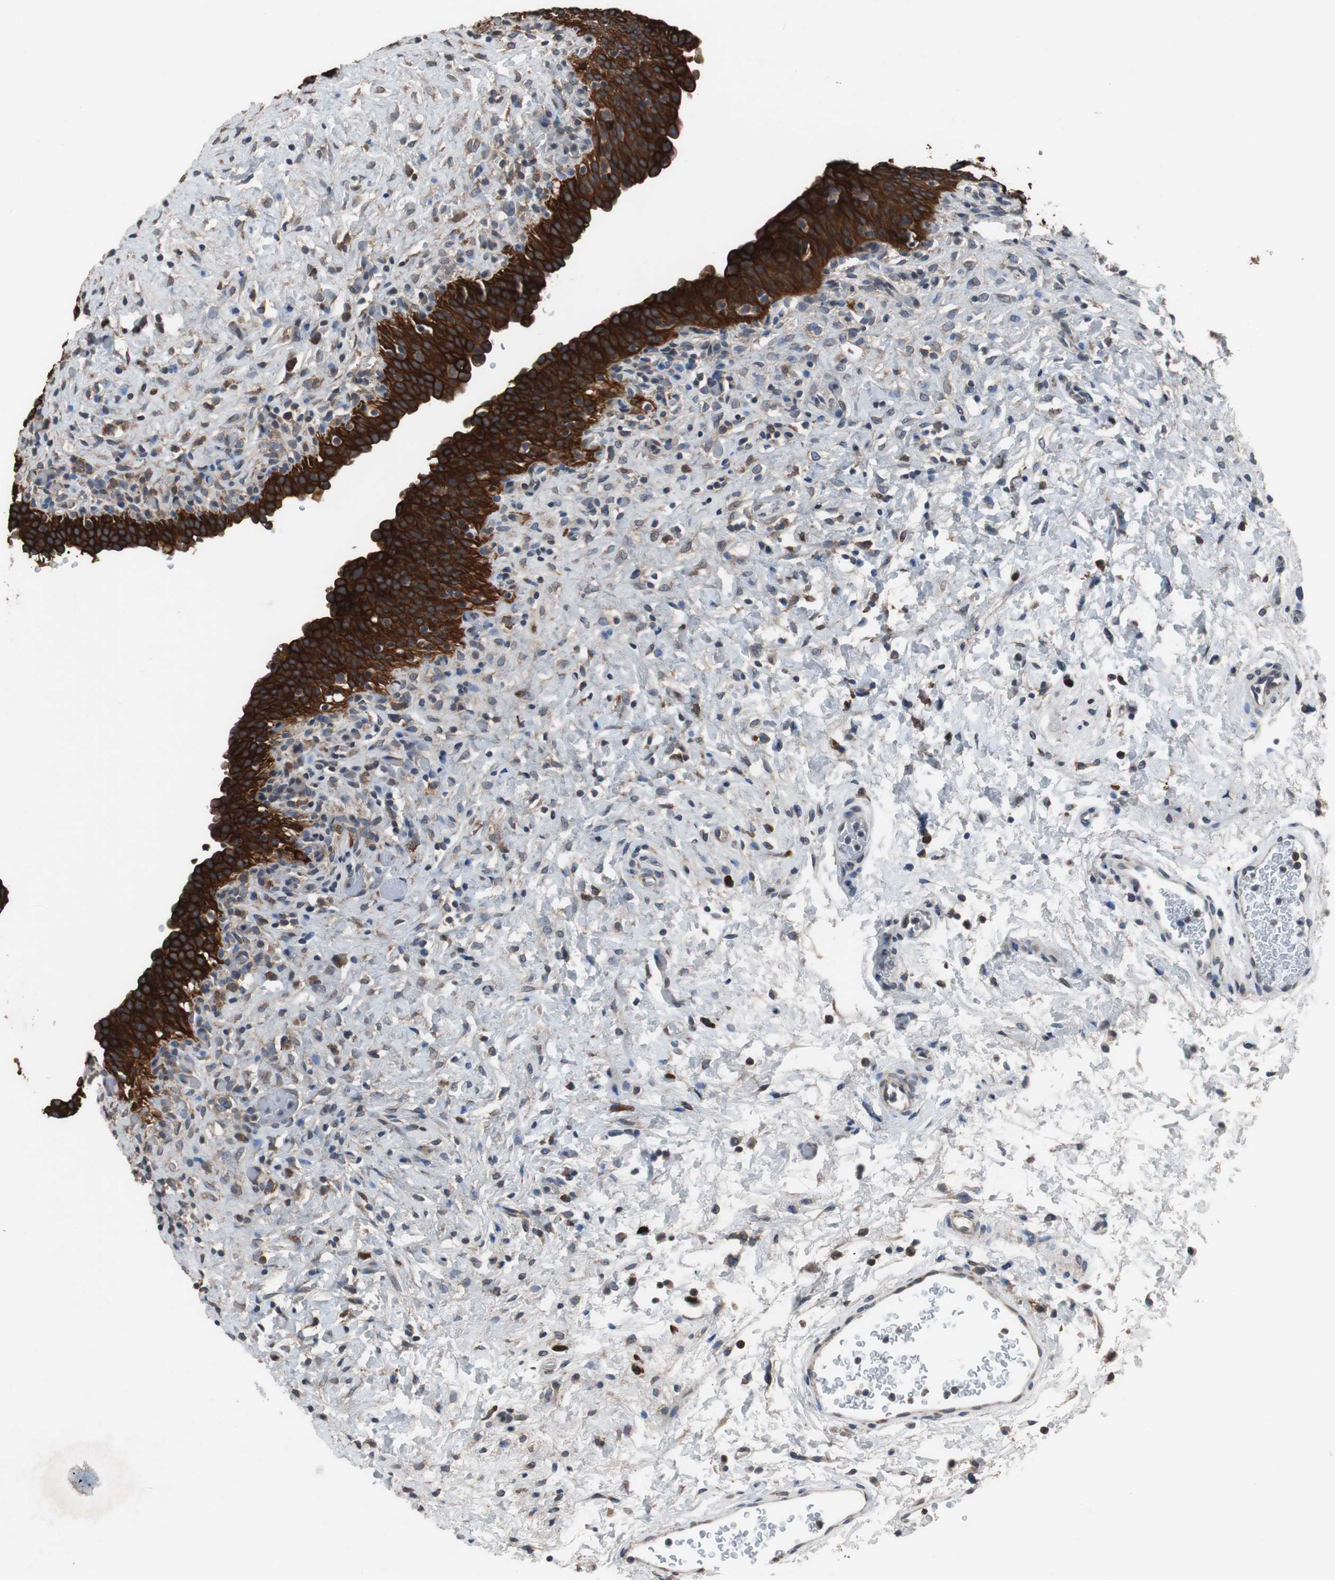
{"staining": {"intensity": "strong", "quantity": ">75%", "location": "cytoplasmic/membranous"}, "tissue": "urinary bladder", "cell_type": "Urothelial cells", "image_type": "normal", "snomed": [{"axis": "morphology", "description": "Normal tissue, NOS"}, {"axis": "topography", "description": "Urinary bladder"}], "caption": "Urinary bladder stained with IHC reveals strong cytoplasmic/membranous expression in about >75% of urothelial cells. (DAB (3,3'-diaminobenzidine) IHC, brown staining for protein, blue staining for nuclei).", "gene": "USP10", "patient": {"sex": "male", "age": 51}}